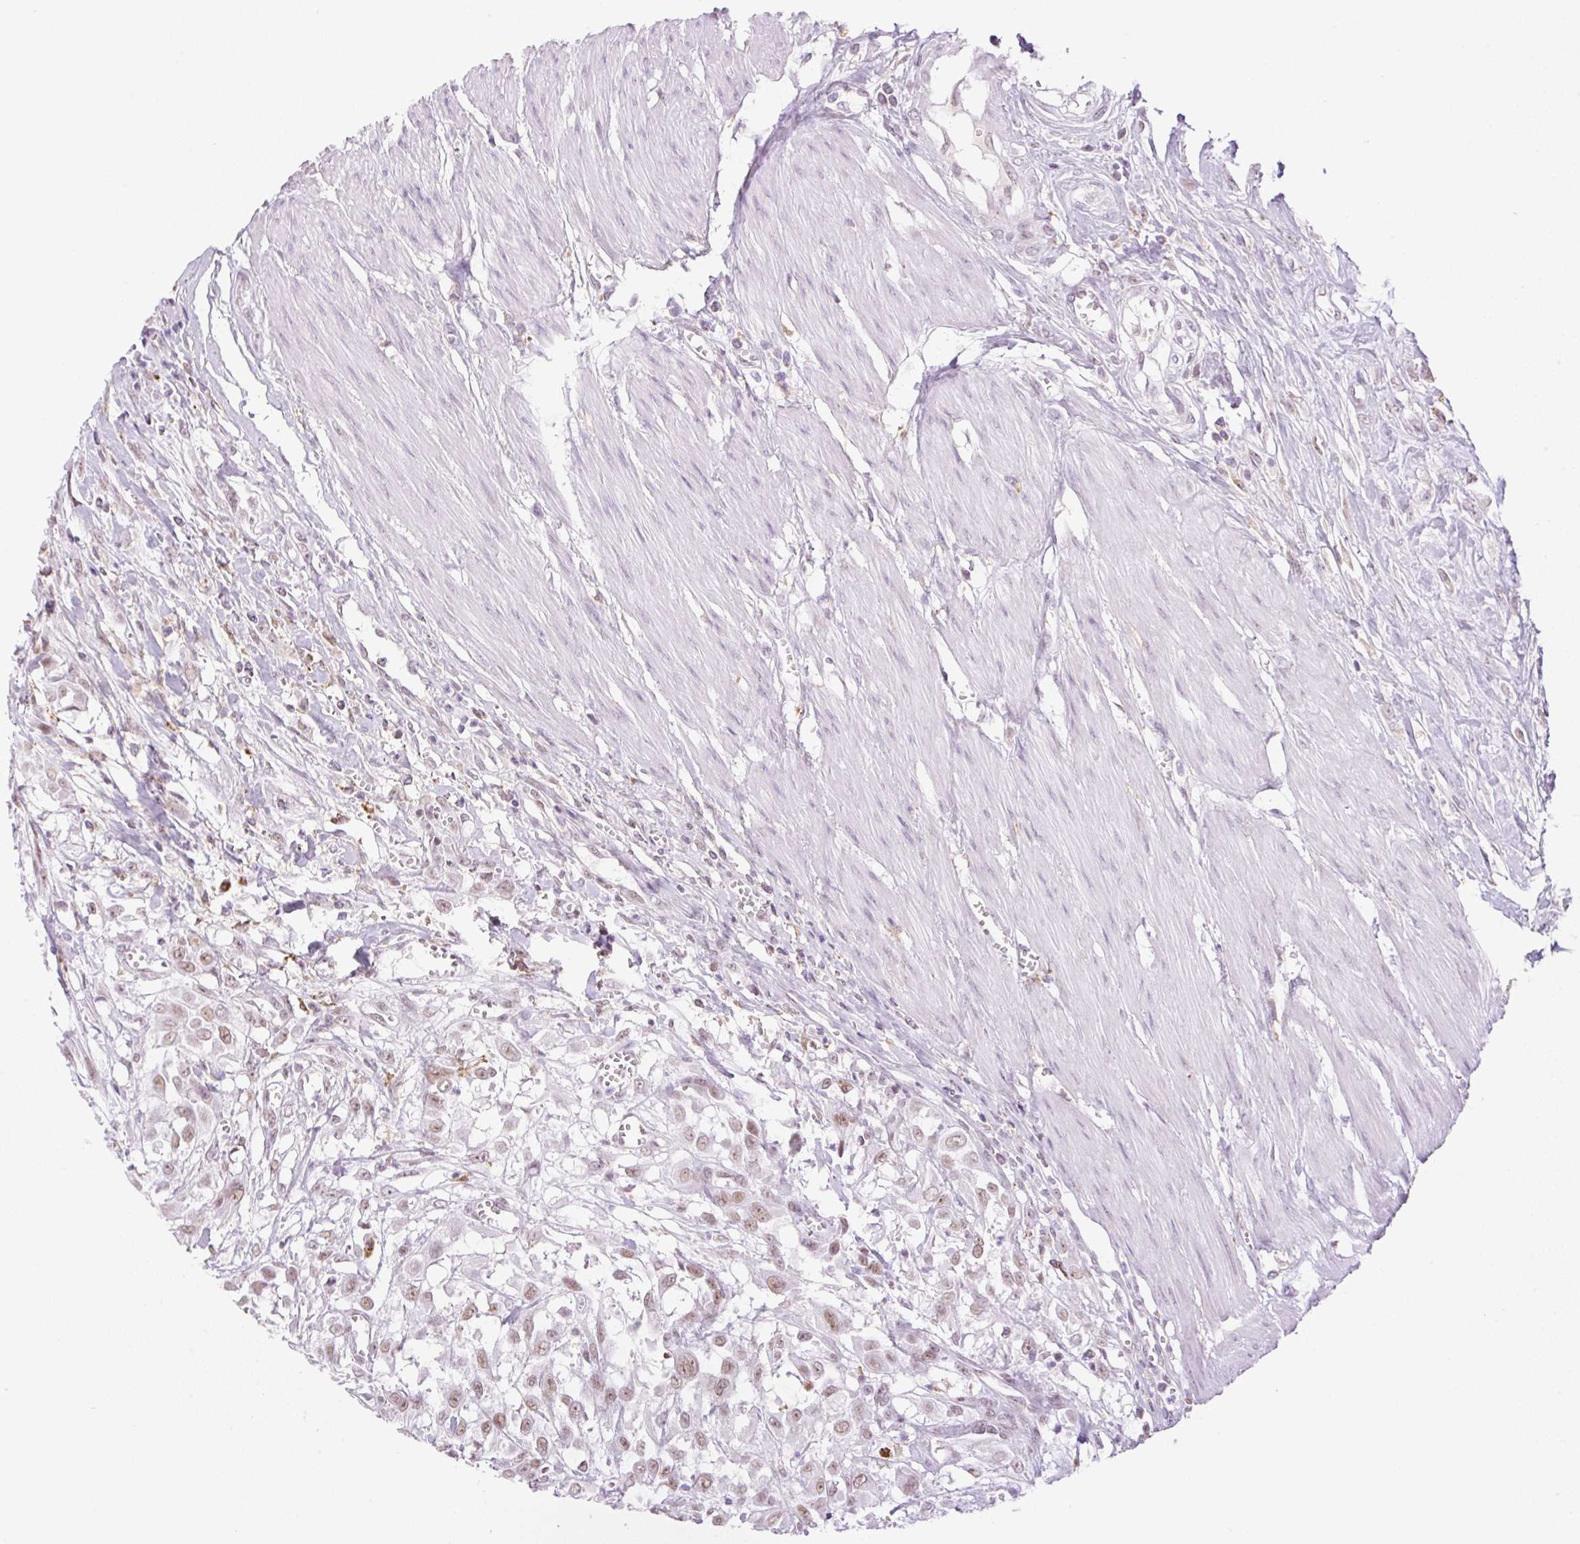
{"staining": {"intensity": "weak", "quantity": ">75%", "location": "nuclear"}, "tissue": "urothelial cancer", "cell_type": "Tumor cells", "image_type": "cancer", "snomed": [{"axis": "morphology", "description": "Urothelial carcinoma, High grade"}, {"axis": "topography", "description": "Urinary bladder"}], "caption": "There is low levels of weak nuclear staining in tumor cells of urothelial carcinoma (high-grade), as demonstrated by immunohistochemical staining (brown color).", "gene": "PALM3", "patient": {"sex": "male", "age": 57}}